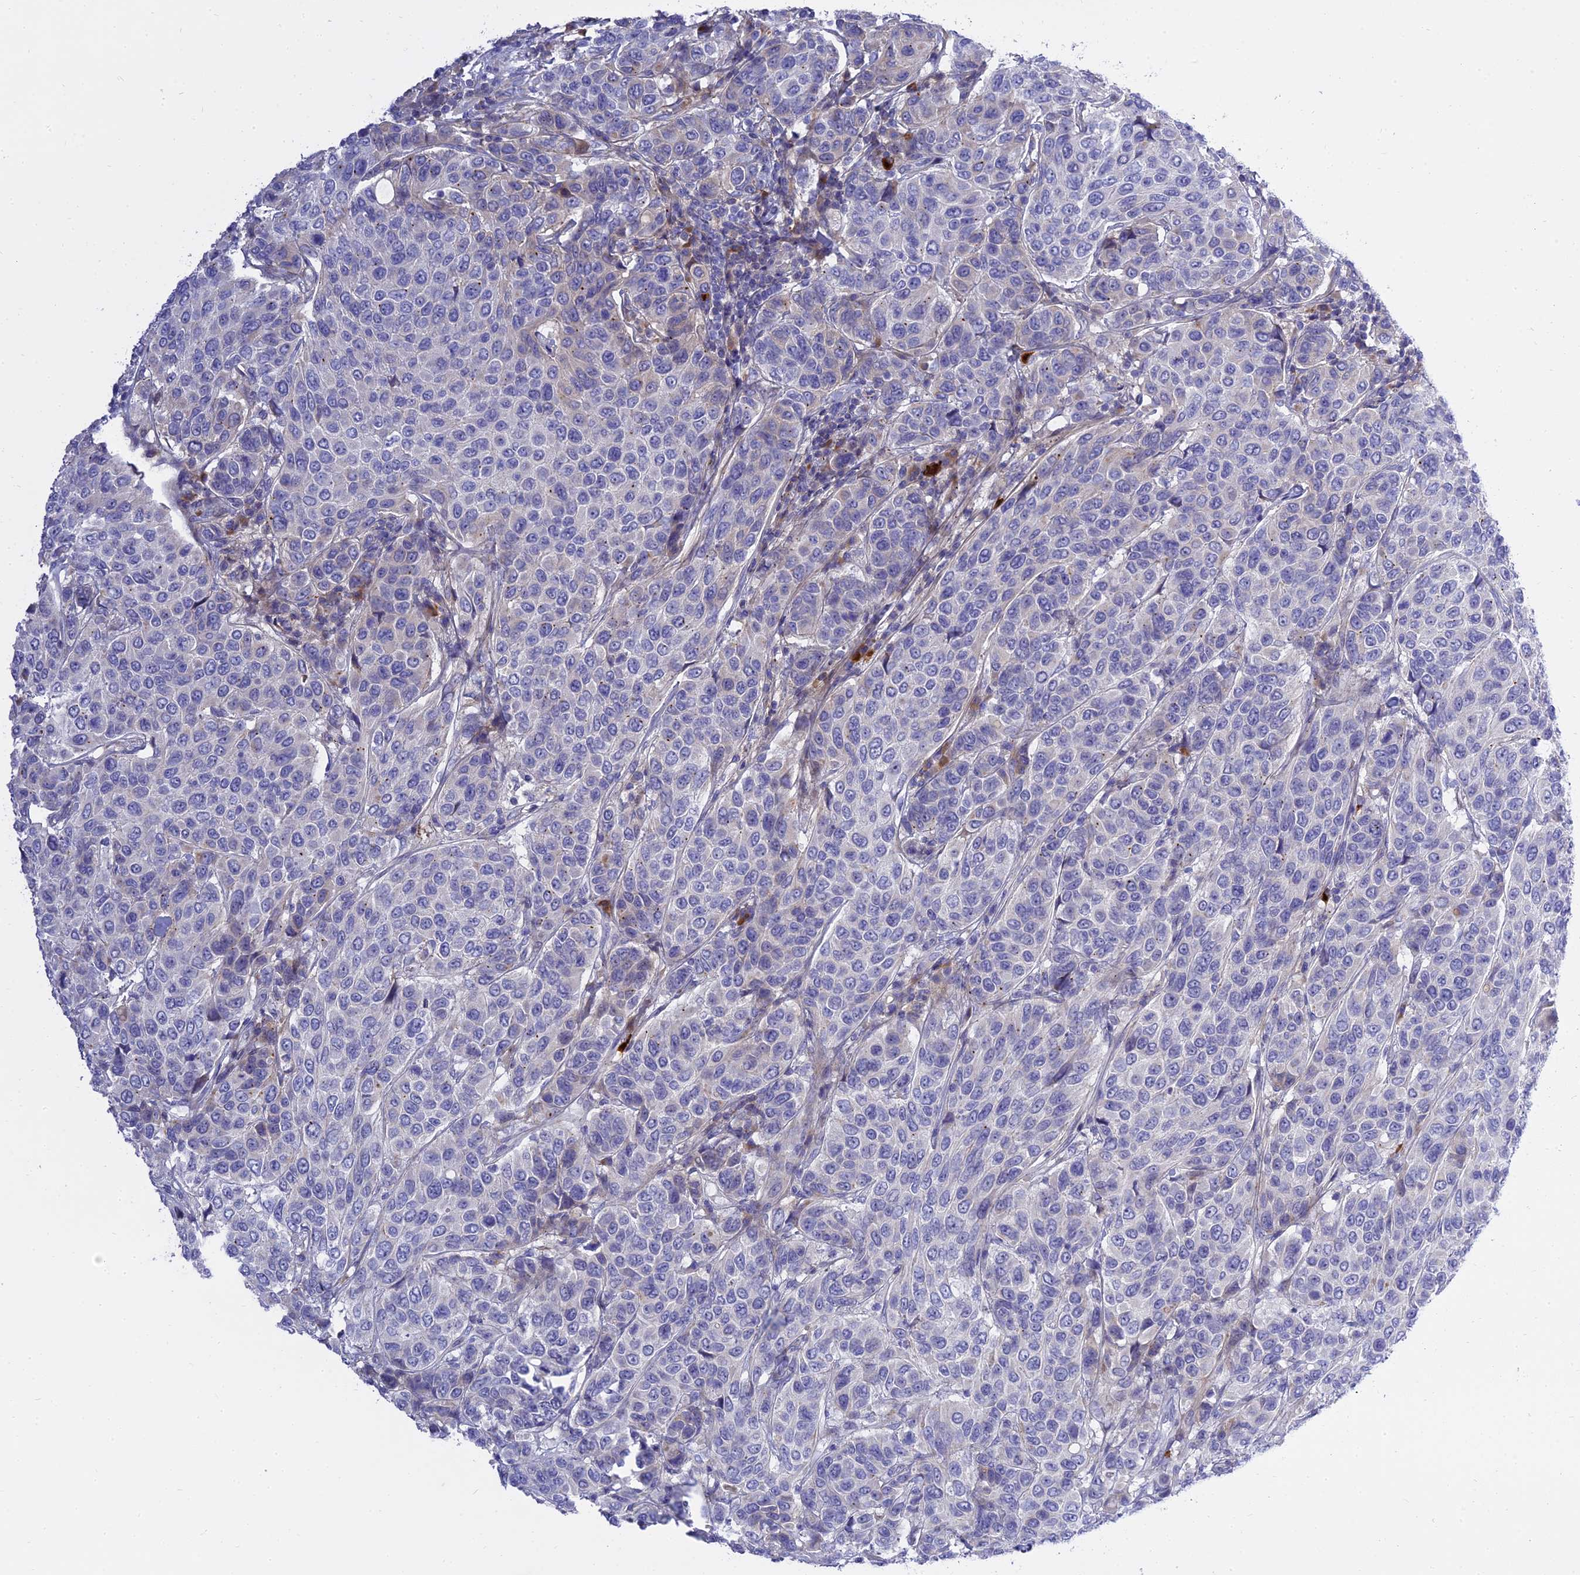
{"staining": {"intensity": "negative", "quantity": "none", "location": "none"}, "tissue": "breast cancer", "cell_type": "Tumor cells", "image_type": "cancer", "snomed": [{"axis": "morphology", "description": "Duct carcinoma"}, {"axis": "topography", "description": "Breast"}], "caption": "DAB immunohistochemical staining of breast cancer exhibits no significant expression in tumor cells.", "gene": "MBD3L1", "patient": {"sex": "female", "age": 55}}